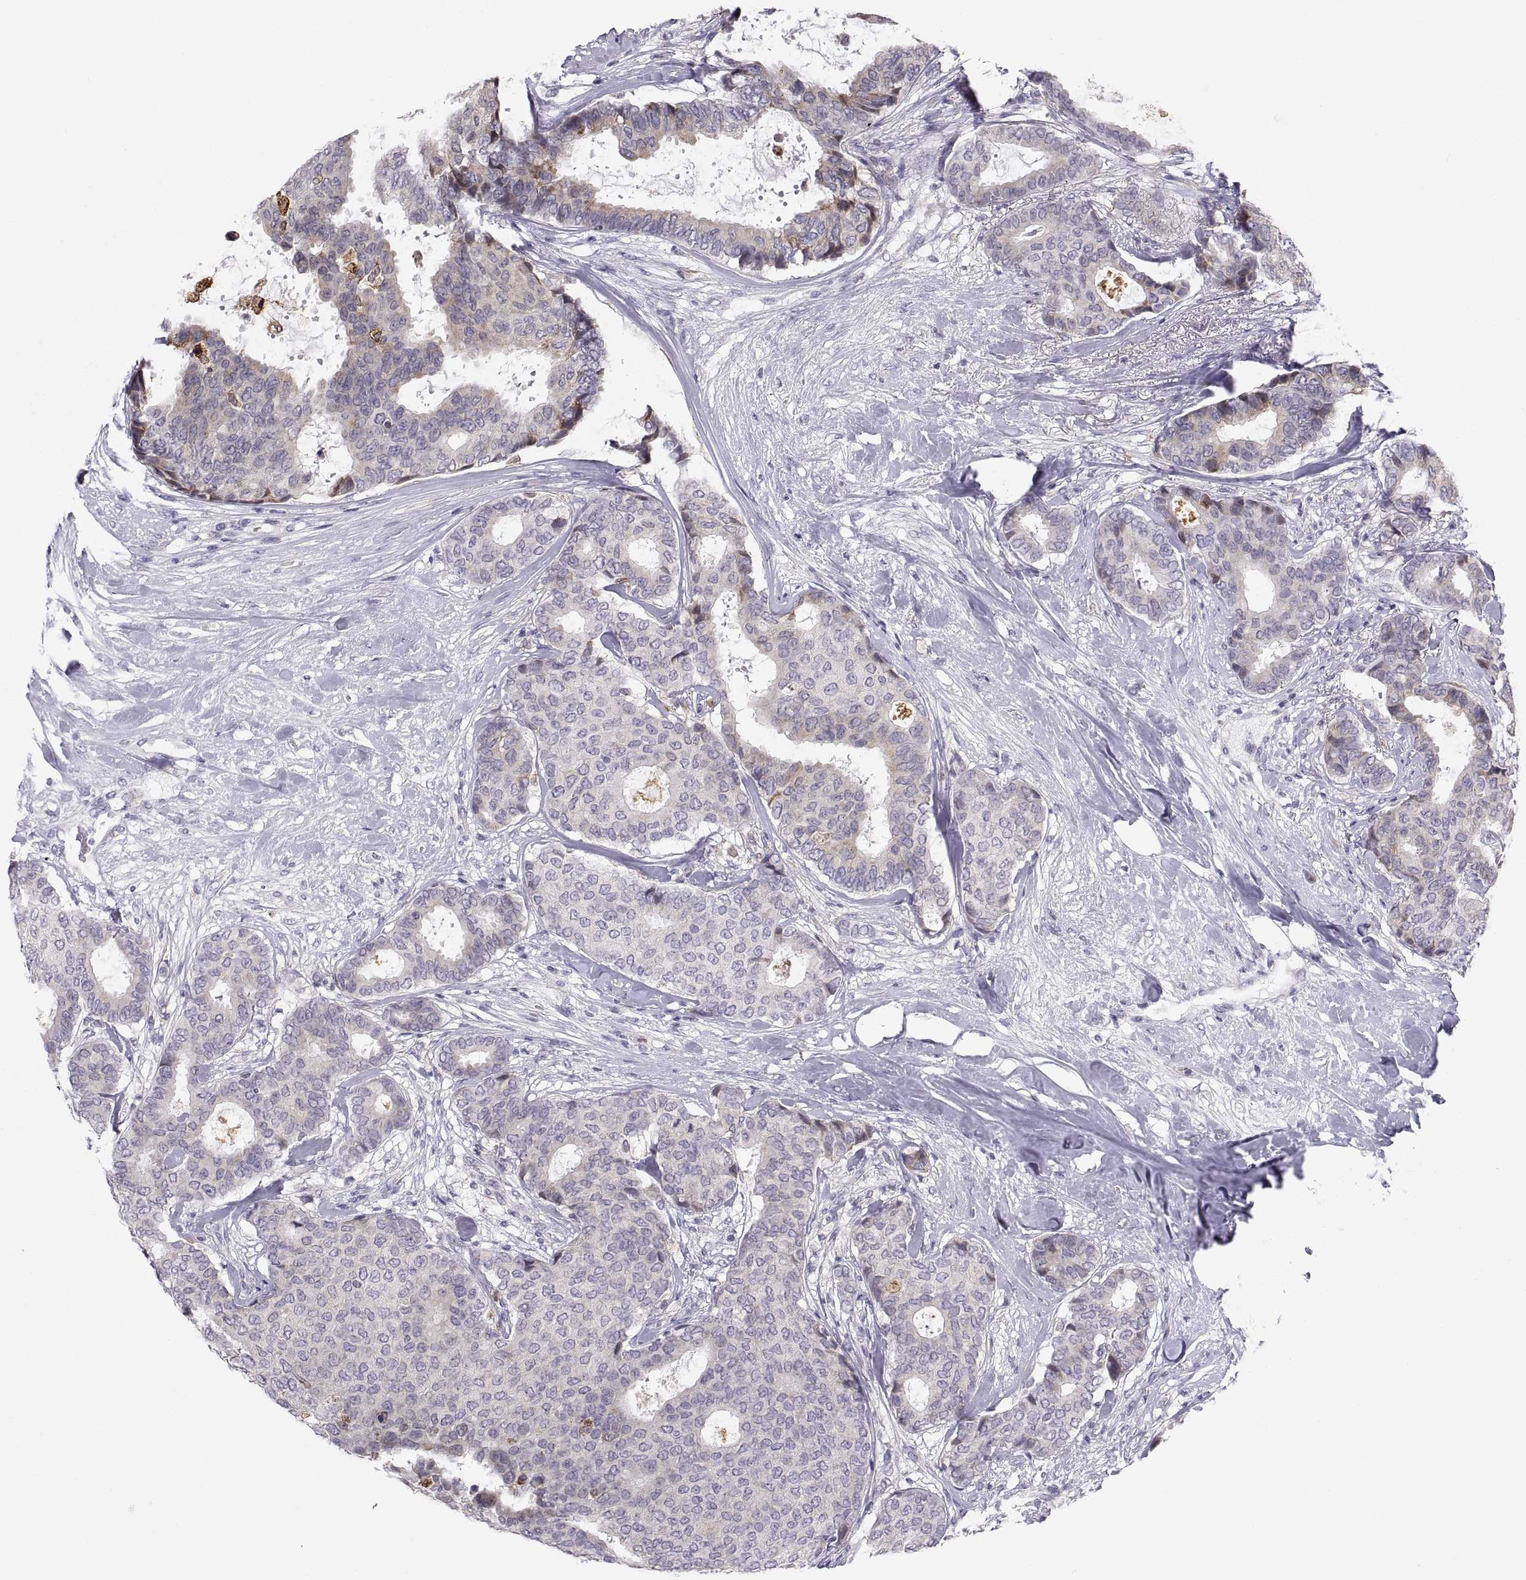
{"staining": {"intensity": "weak", "quantity": "<25%", "location": "cytoplasmic/membranous"}, "tissue": "breast cancer", "cell_type": "Tumor cells", "image_type": "cancer", "snomed": [{"axis": "morphology", "description": "Duct carcinoma"}, {"axis": "topography", "description": "Breast"}], "caption": "The IHC image has no significant positivity in tumor cells of breast cancer (infiltrating ductal carcinoma) tissue. (DAB (3,3'-diaminobenzidine) IHC, high magnification).", "gene": "ERO1A", "patient": {"sex": "female", "age": 75}}